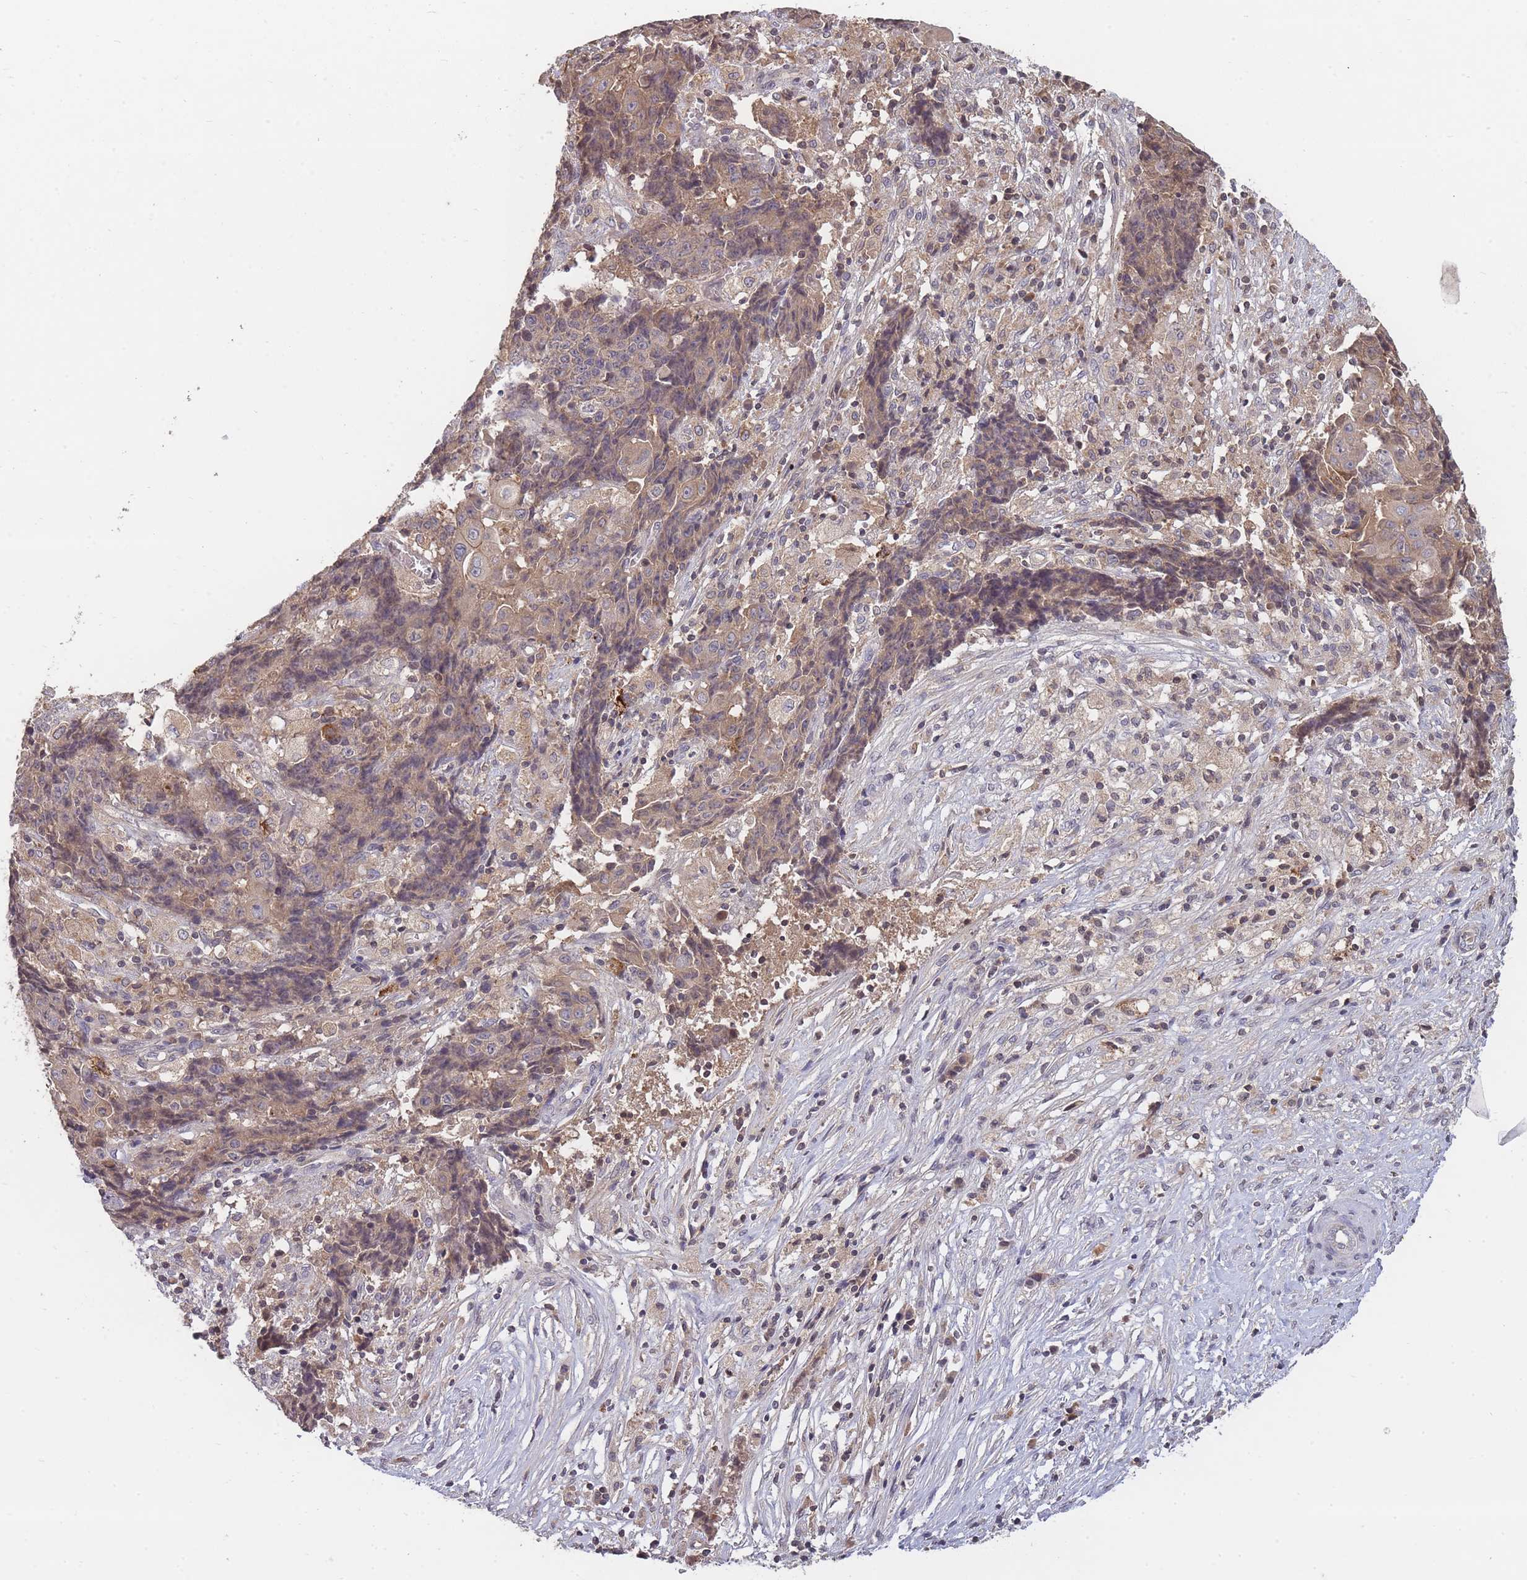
{"staining": {"intensity": "weak", "quantity": ">75%", "location": "cytoplasmic/membranous"}, "tissue": "ovarian cancer", "cell_type": "Tumor cells", "image_type": "cancer", "snomed": [{"axis": "morphology", "description": "Carcinoma, endometroid"}, {"axis": "topography", "description": "Ovary"}], "caption": "Immunohistochemical staining of endometroid carcinoma (ovarian) reveals weak cytoplasmic/membranous protein staining in about >75% of tumor cells. (DAB (3,3'-diaminobenzidine) IHC with brightfield microscopy, high magnification).", "gene": "RALGDS", "patient": {"sex": "female", "age": 42}}